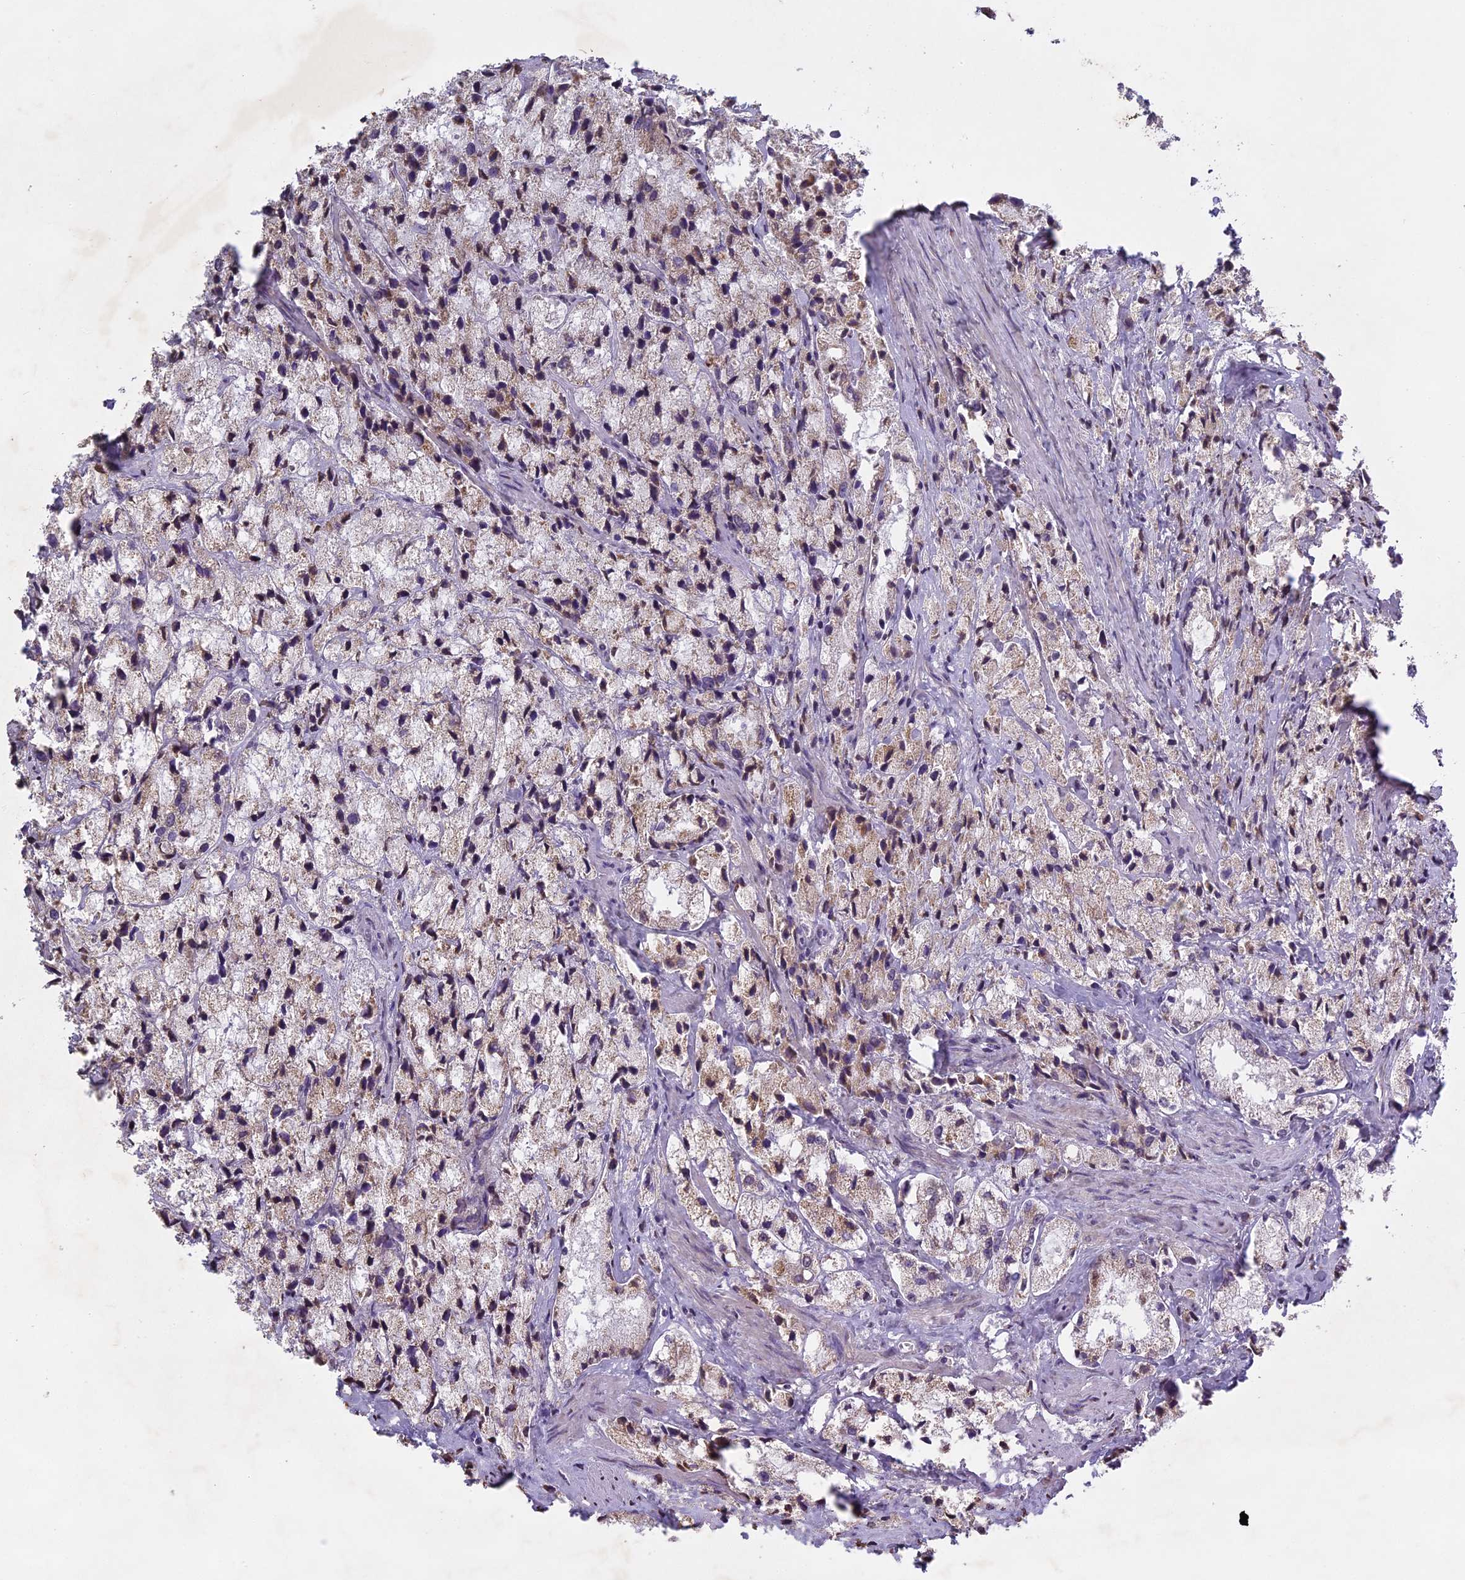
{"staining": {"intensity": "weak", "quantity": "<25%", "location": "cytoplasmic/membranous"}, "tissue": "prostate cancer", "cell_type": "Tumor cells", "image_type": "cancer", "snomed": [{"axis": "morphology", "description": "Adenocarcinoma, High grade"}, {"axis": "topography", "description": "Prostate"}], "caption": "Protein analysis of high-grade adenocarcinoma (prostate) exhibits no significant expression in tumor cells.", "gene": "ERG28", "patient": {"sex": "male", "age": 66}}